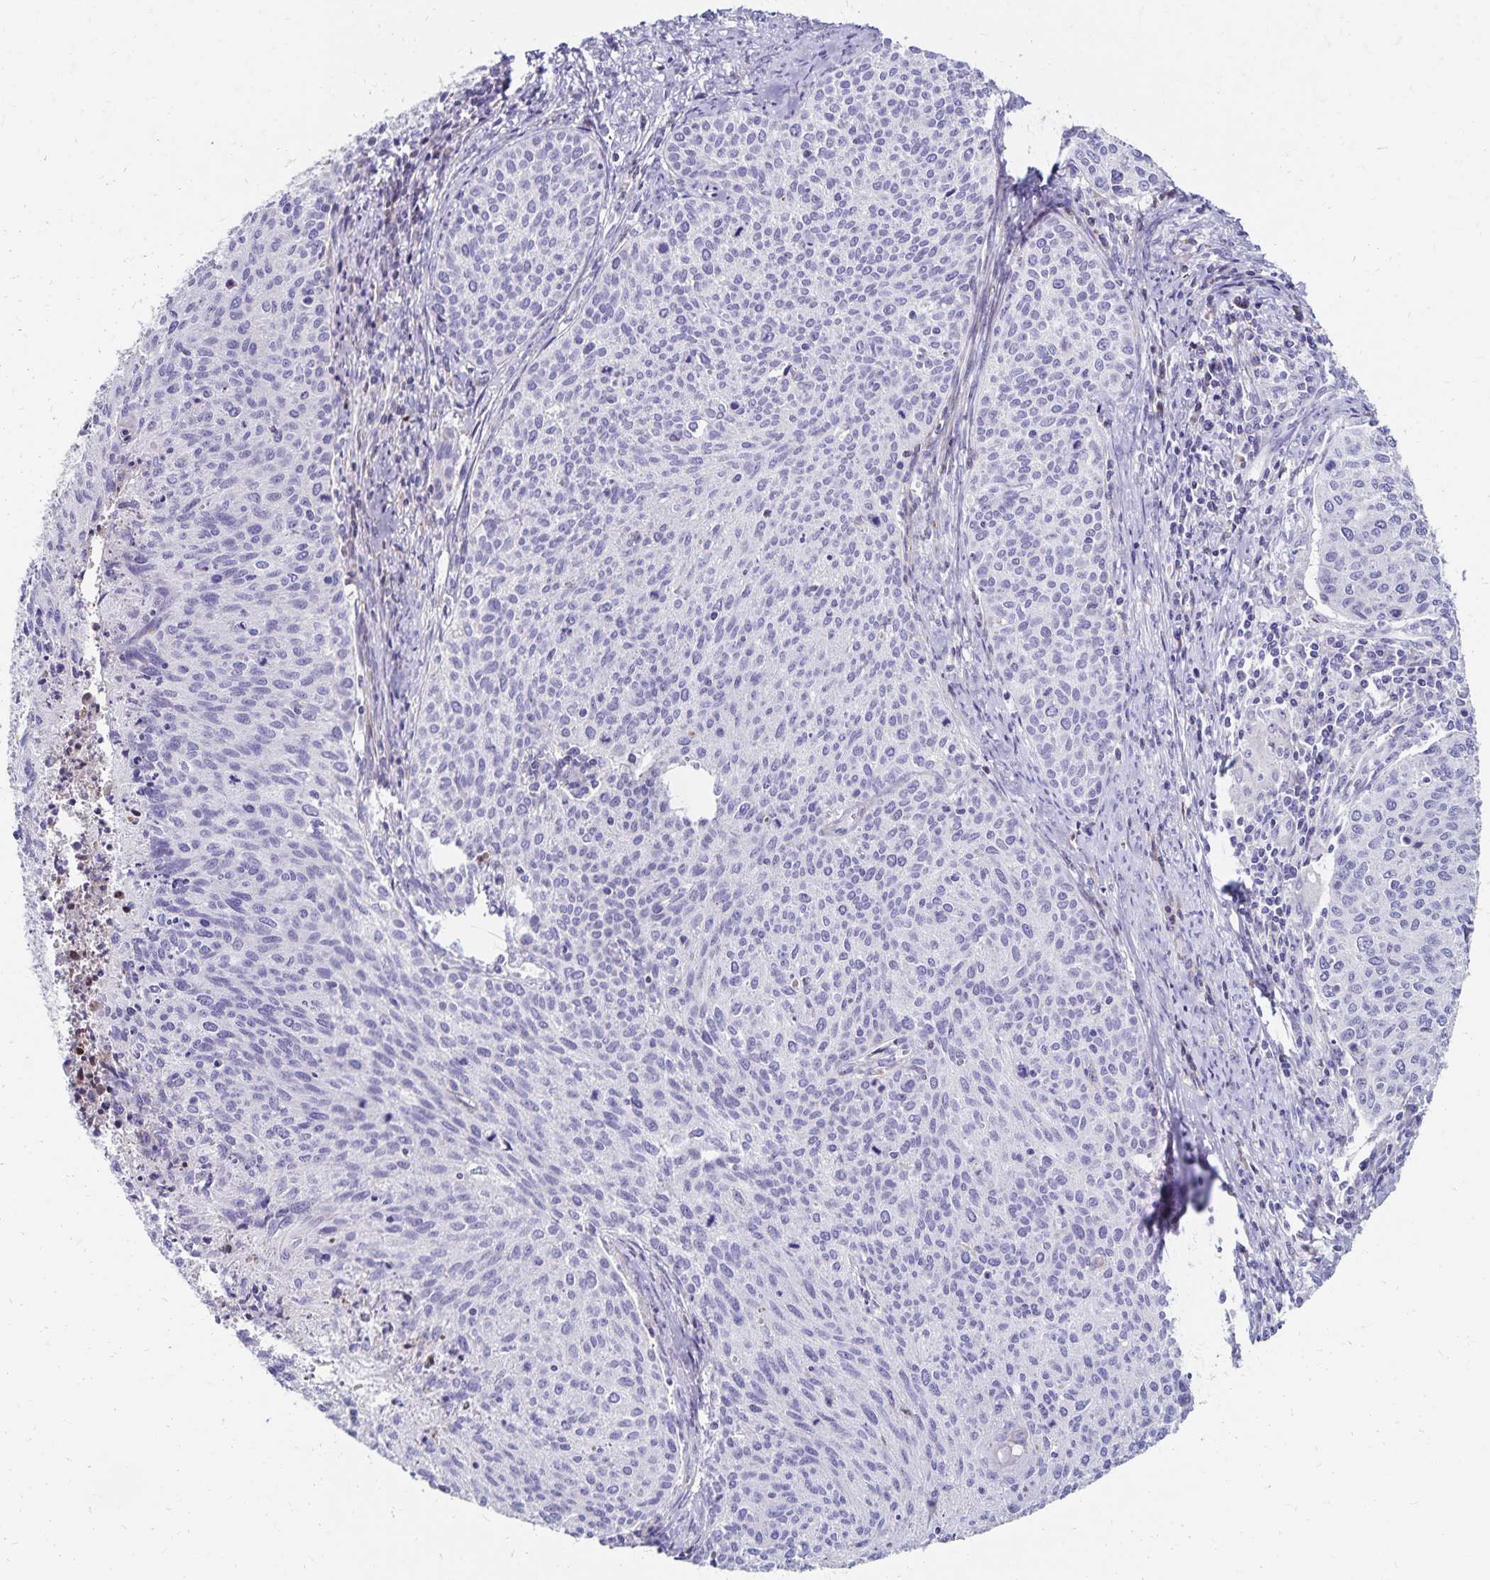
{"staining": {"intensity": "negative", "quantity": "none", "location": "none"}, "tissue": "cervical cancer", "cell_type": "Tumor cells", "image_type": "cancer", "snomed": [{"axis": "morphology", "description": "Squamous cell carcinoma, NOS"}, {"axis": "topography", "description": "Cervix"}], "caption": "DAB (3,3'-diaminobenzidine) immunohistochemical staining of cervical cancer shows no significant positivity in tumor cells.", "gene": "NECAP1", "patient": {"sex": "female", "age": 38}}